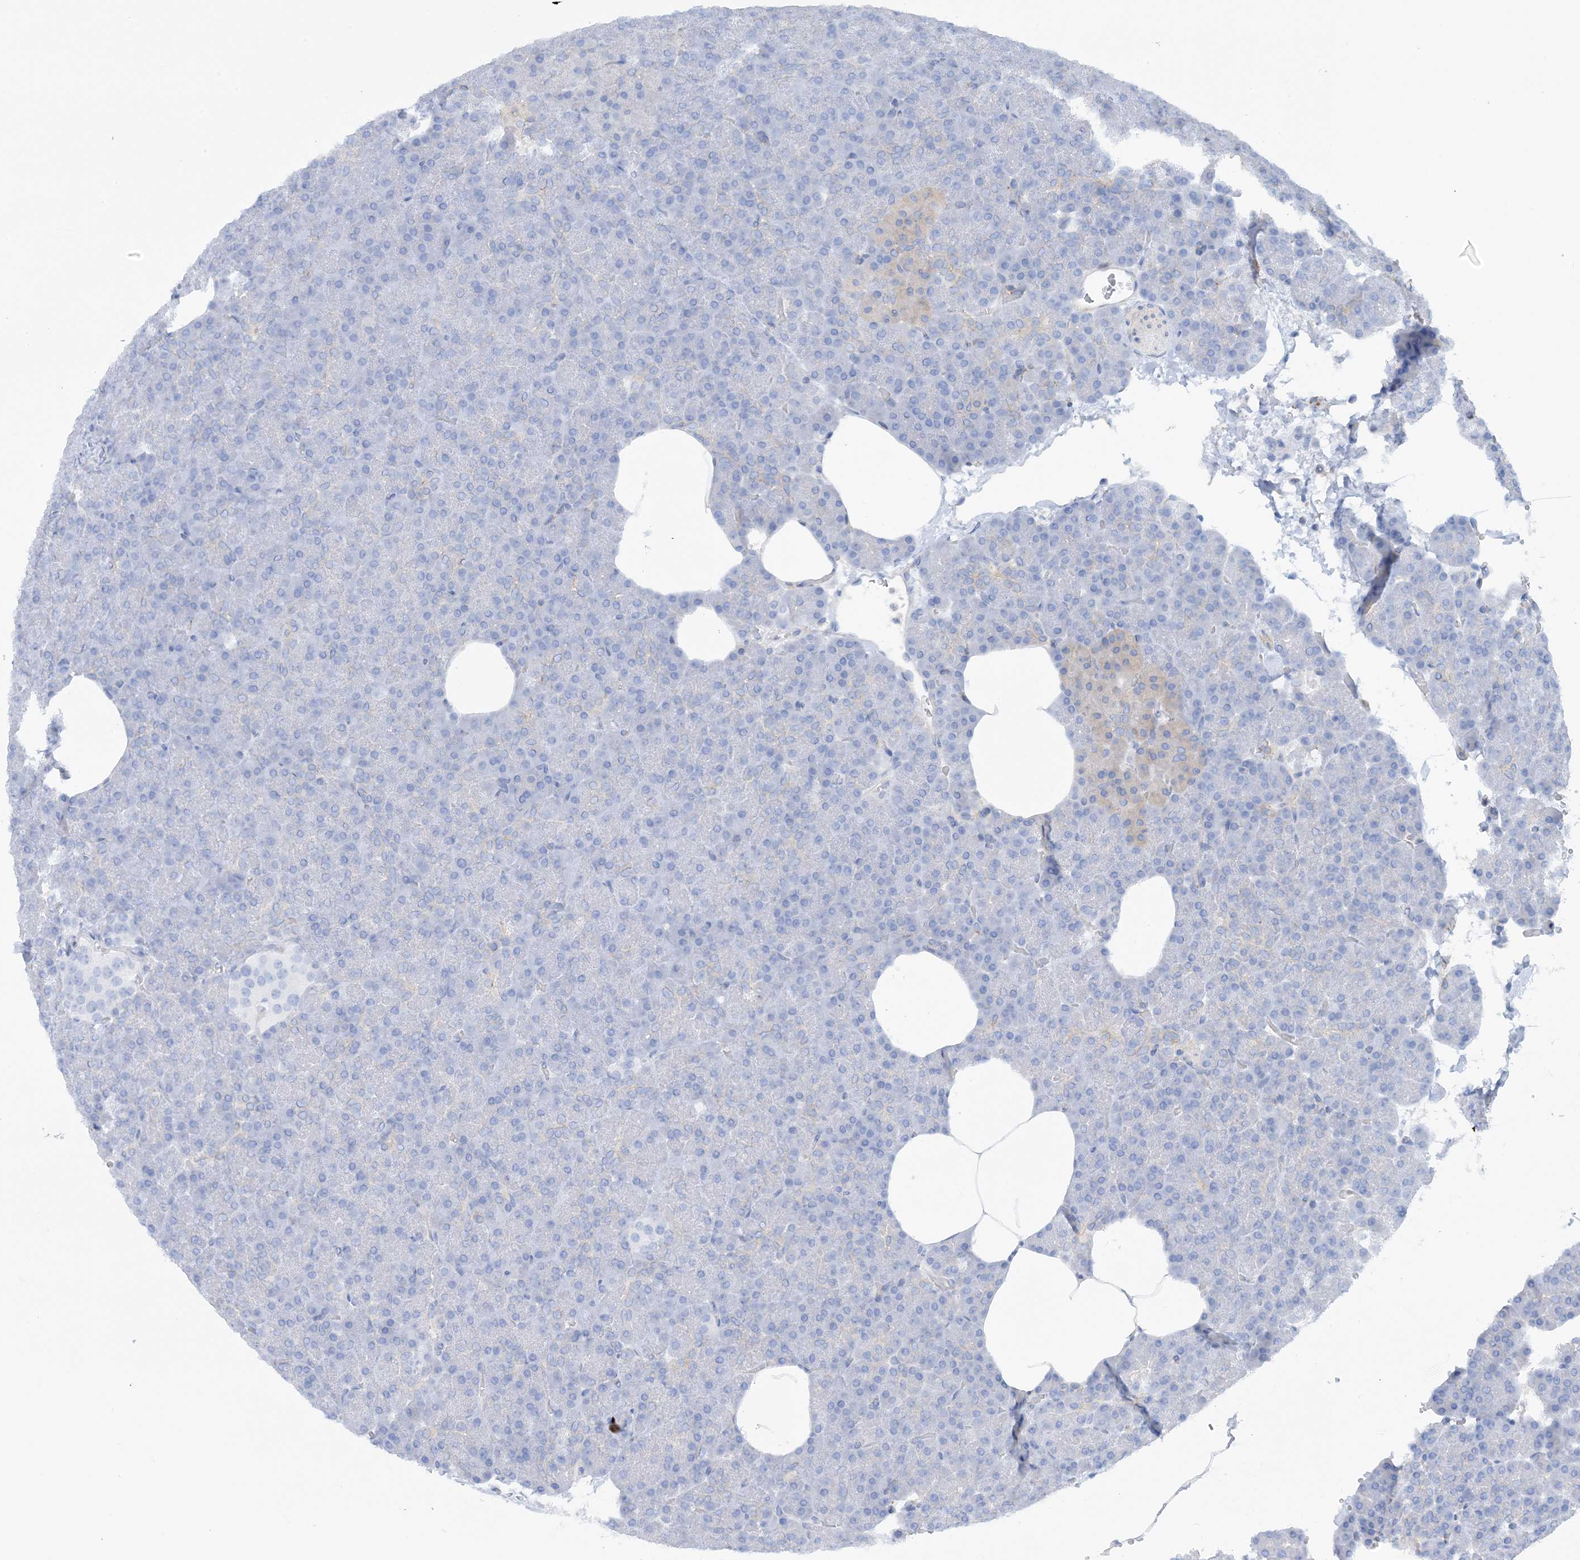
{"staining": {"intensity": "negative", "quantity": "none", "location": "none"}, "tissue": "pancreas", "cell_type": "Exocrine glandular cells", "image_type": "normal", "snomed": [{"axis": "morphology", "description": "Normal tissue, NOS"}, {"axis": "morphology", "description": "Carcinoid, malignant, NOS"}, {"axis": "topography", "description": "Pancreas"}], "caption": "High power microscopy photomicrograph of an immunohistochemistry (IHC) photomicrograph of unremarkable pancreas, revealing no significant expression in exocrine glandular cells.", "gene": "CALHM5", "patient": {"sex": "female", "age": 35}}